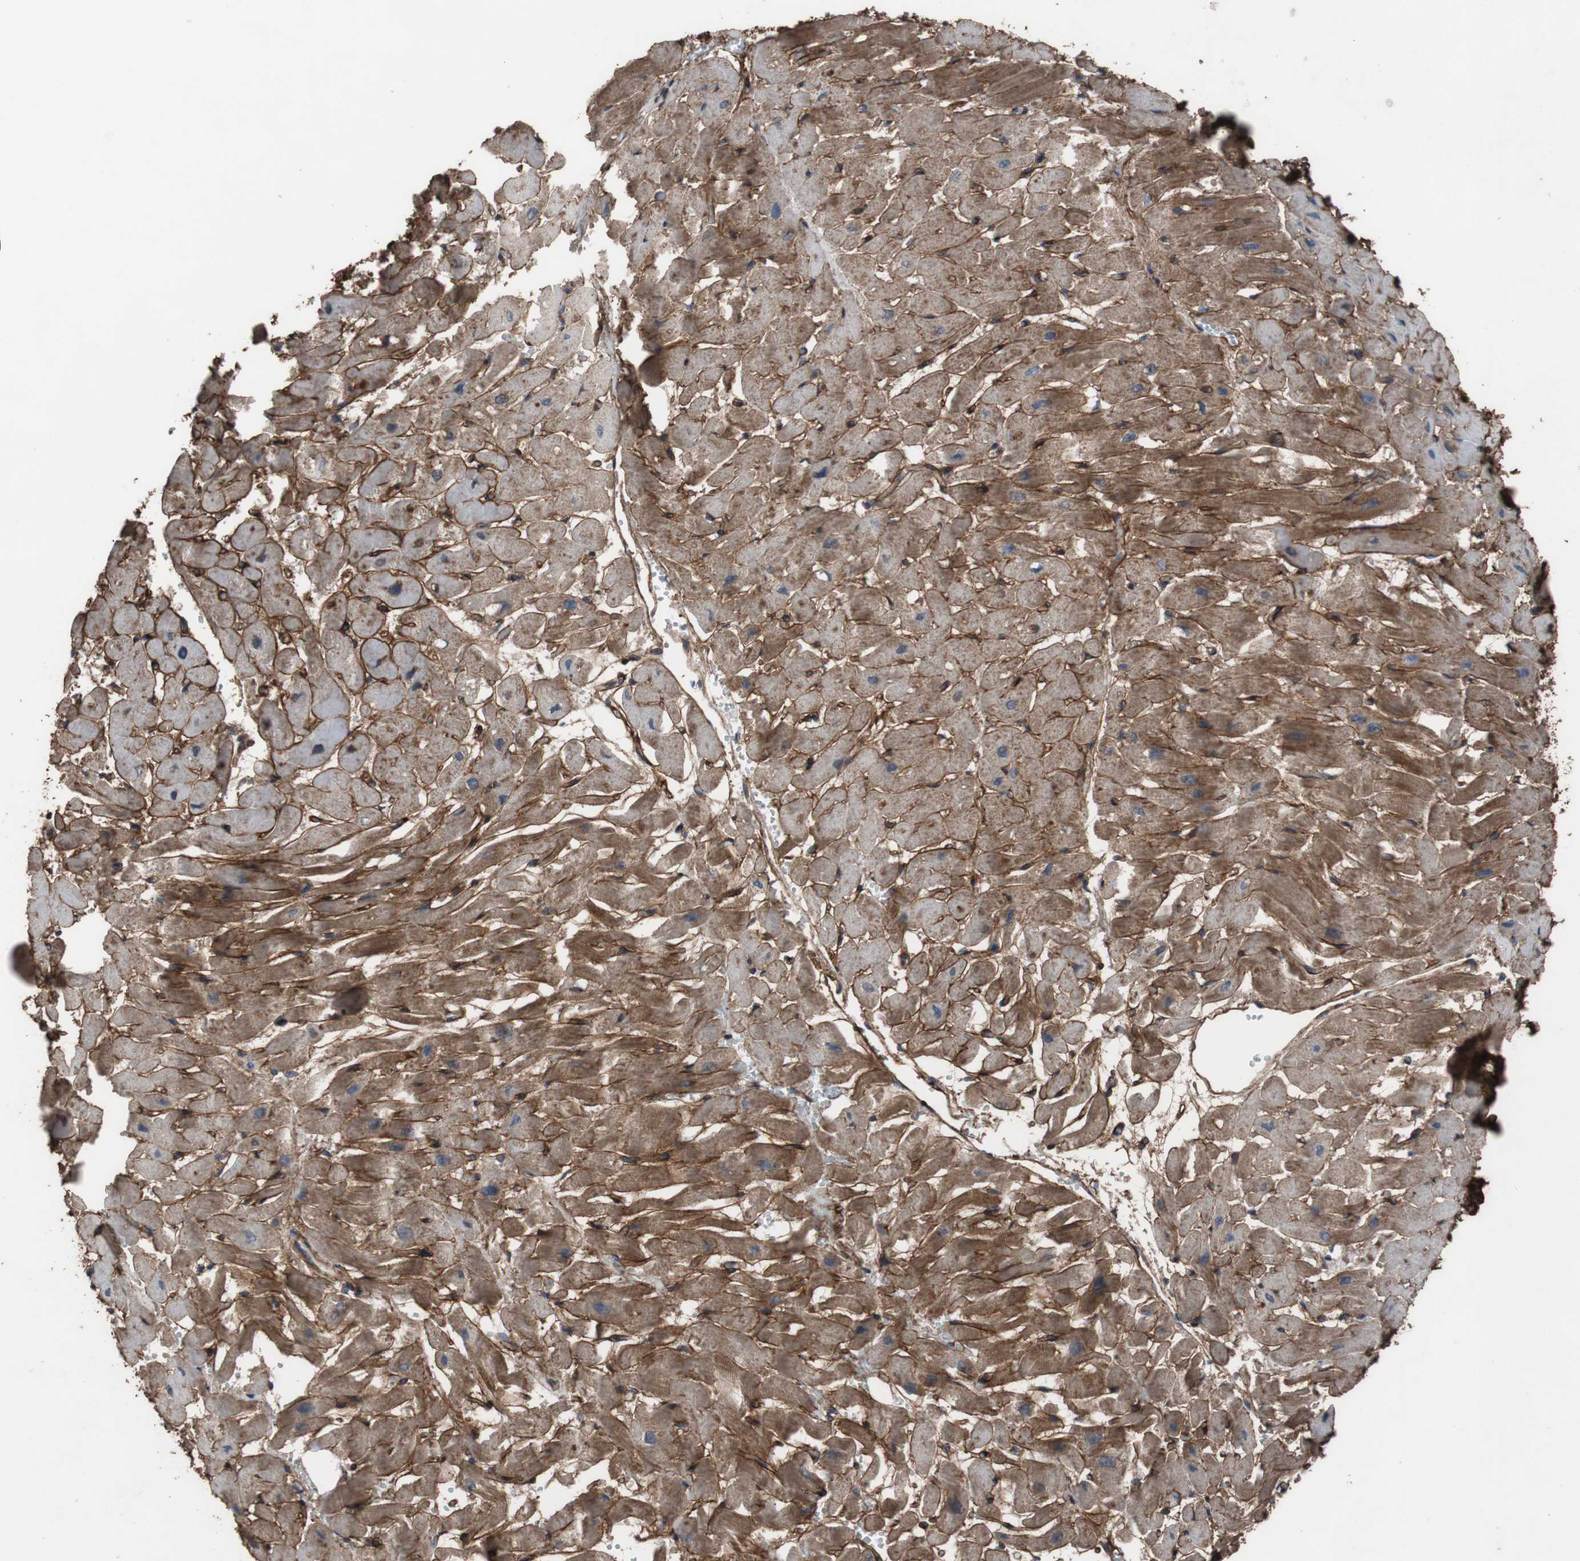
{"staining": {"intensity": "moderate", "quantity": "25%-75%", "location": "cytoplasmic/membranous"}, "tissue": "heart muscle", "cell_type": "Cardiomyocytes", "image_type": "normal", "snomed": [{"axis": "morphology", "description": "Normal tissue, NOS"}, {"axis": "topography", "description": "Heart"}], "caption": "A medium amount of moderate cytoplasmic/membranous positivity is seen in about 25%-75% of cardiomyocytes in unremarkable heart muscle. (DAB (3,3'-diaminobenzidine) IHC with brightfield microscopy, high magnification).", "gene": "COL6A2", "patient": {"sex": "female", "age": 19}}